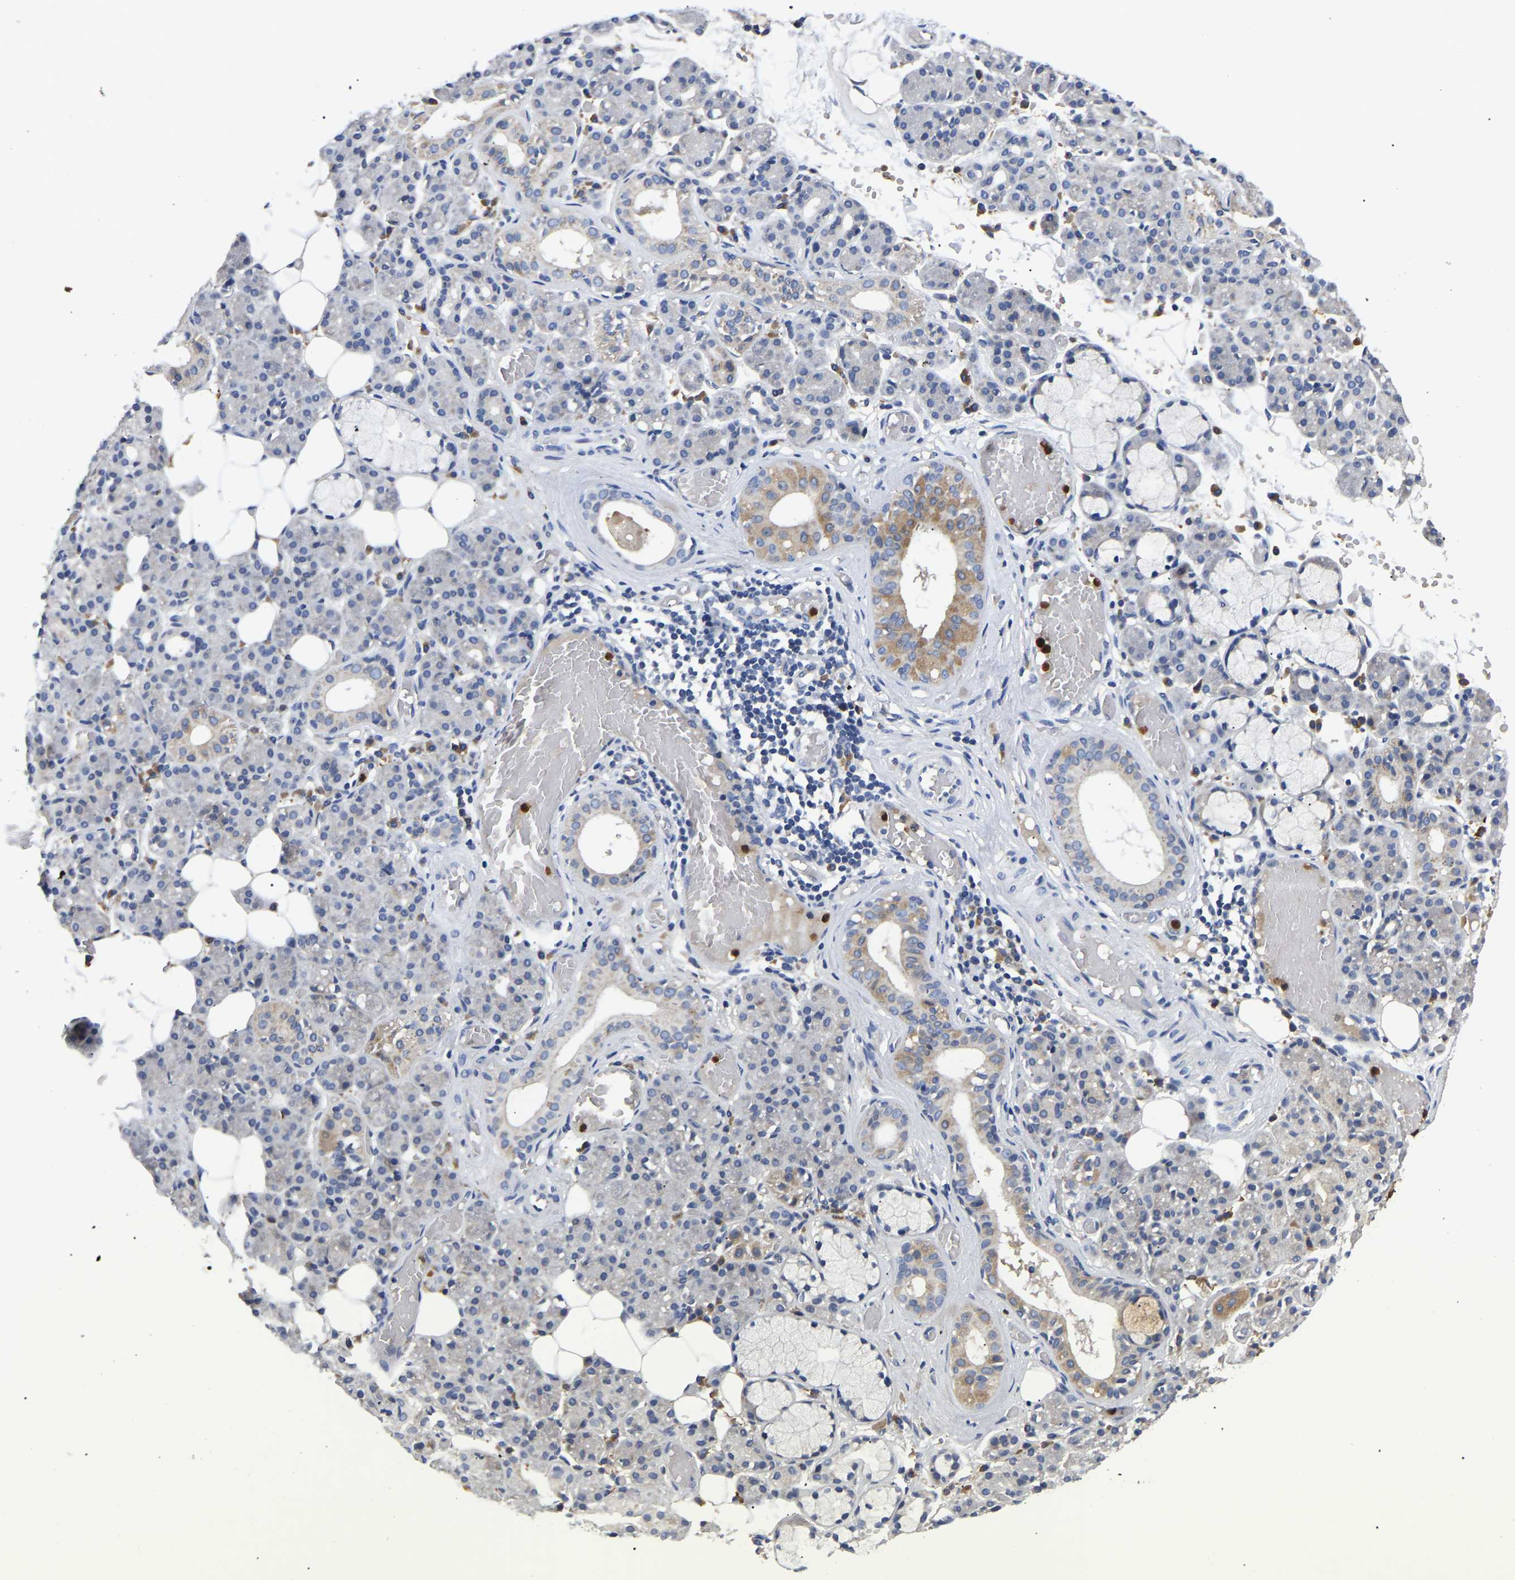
{"staining": {"intensity": "moderate", "quantity": "<25%", "location": "cytoplasmic/membranous"}, "tissue": "salivary gland", "cell_type": "Glandular cells", "image_type": "normal", "snomed": [{"axis": "morphology", "description": "Normal tissue, NOS"}, {"axis": "topography", "description": "Salivary gland"}], "caption": "IHC of benign salivary gland shows low levels of moderate cytoplasmic/membranous positivity in approximately <25% of glandular cells. (IHC, brightfield microscopy, high magnification).", "gene": "TOR1B", "patient": {"sex": "male", "age": 63}}